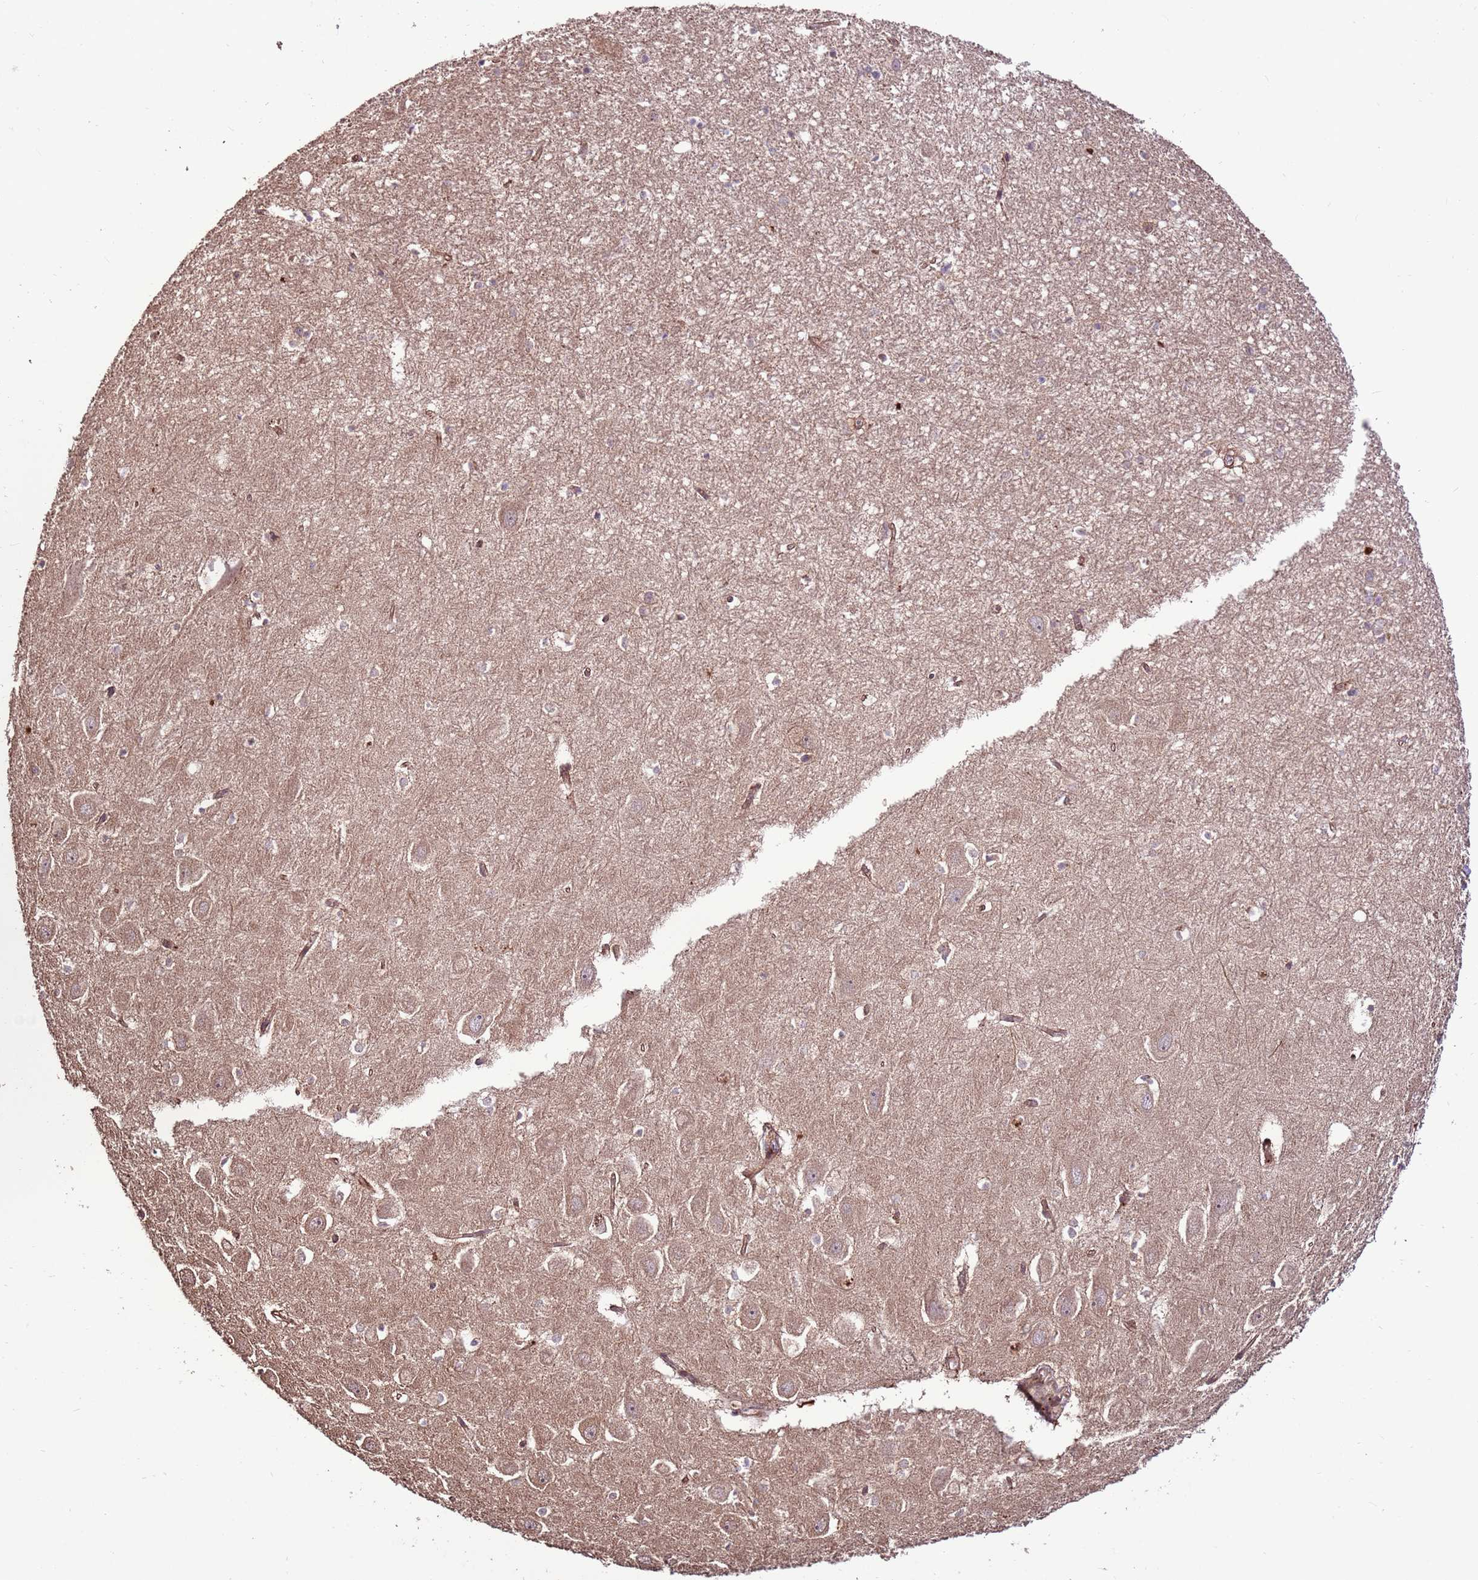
{"staining": {"intensity": "weak", "quantity": "<25%", "location": "nuclear"}, "tissue": "hippocampus", "cell_type": "Glial cells", "image_type": "normal", "snomed": [{"axis": "morphology", "description": "Normal tissue, NOS"}, {"axis": "topography", "description": "Hippocampus"}], "caption": "The photomicrograph reveals no staining of glial cells in normal hippocampus.", "gene": "CCDC112", "patient": {"sex": "female", "age": 64}}